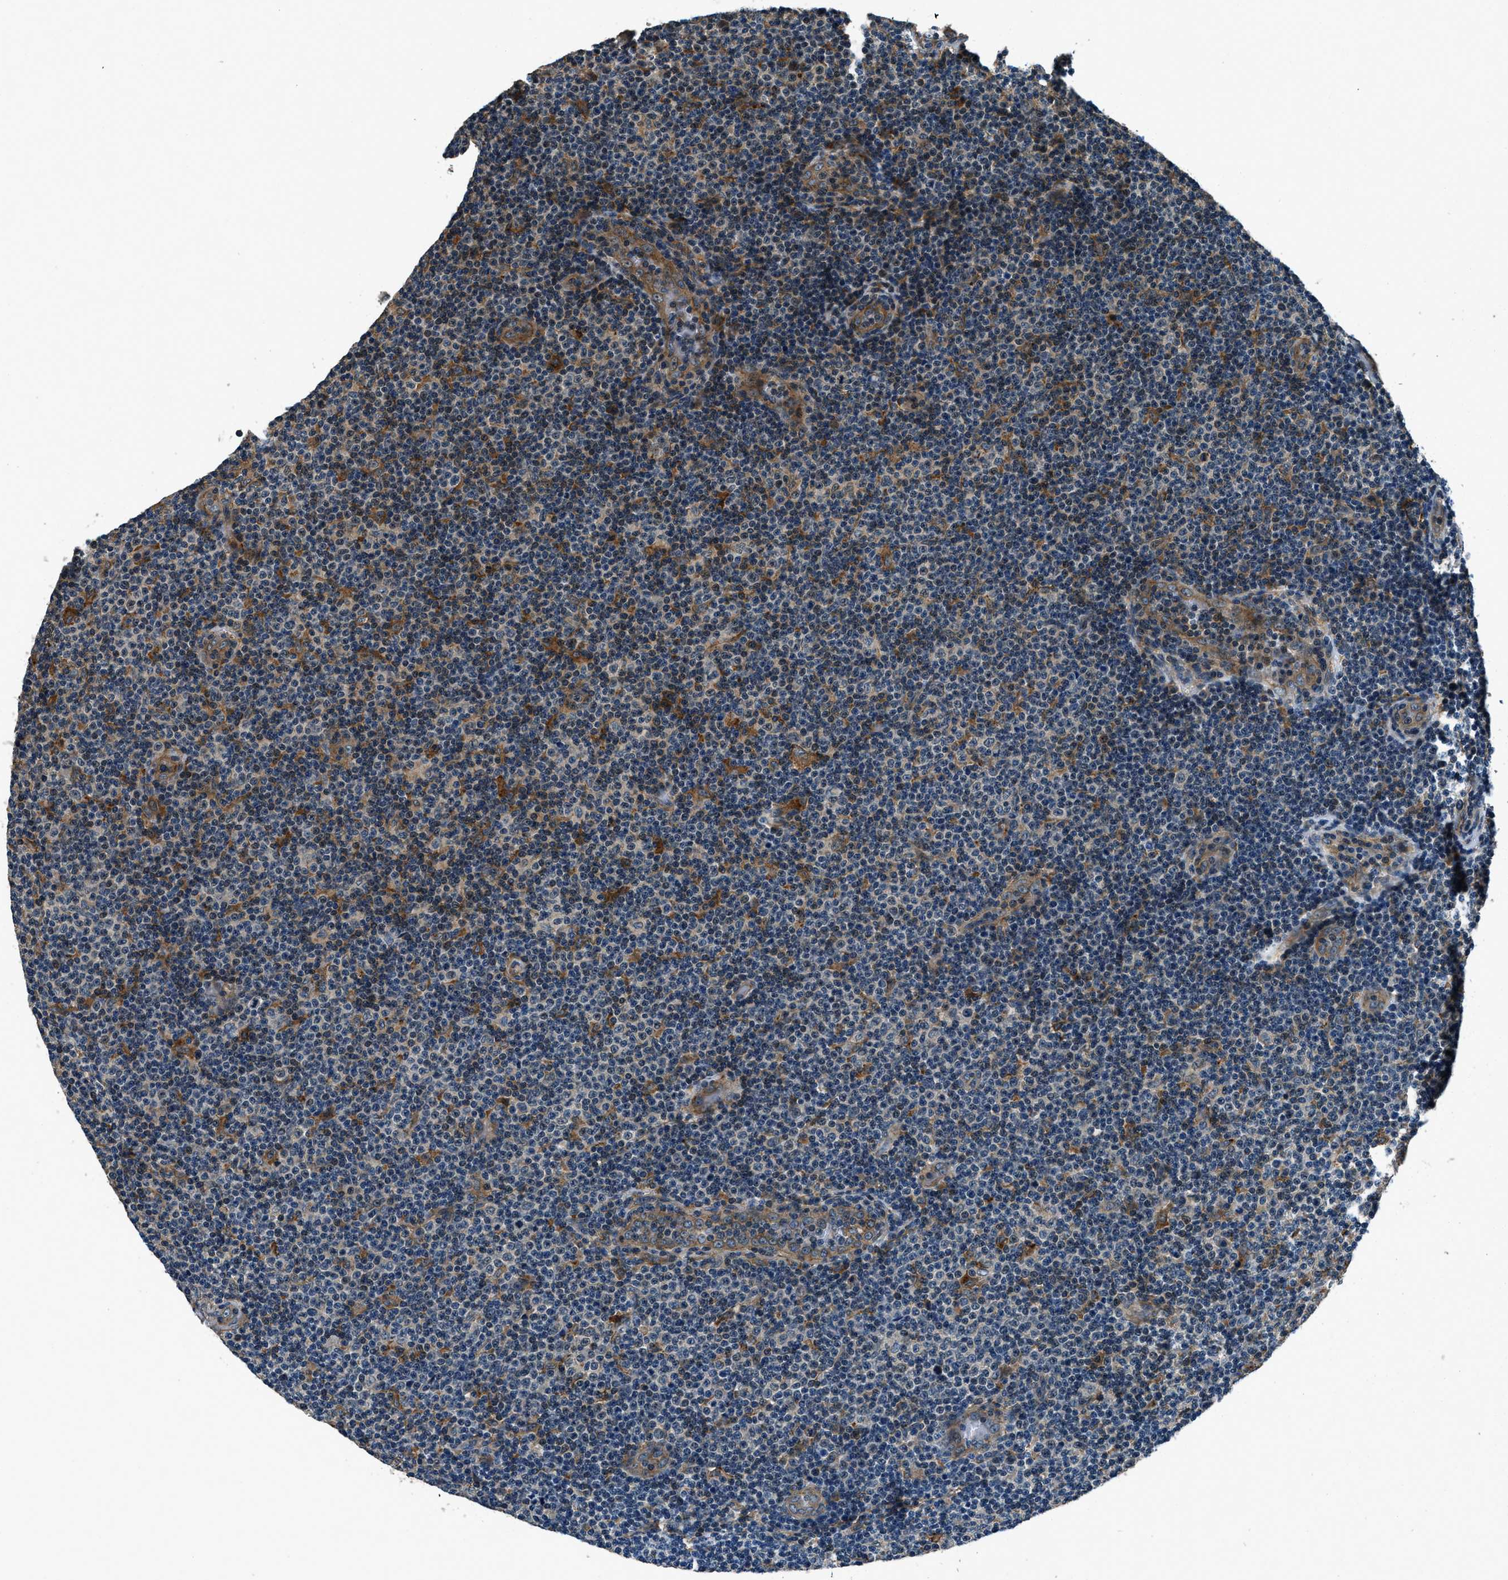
{"staining": {"intensity": "strong", "quantity": "<25%", "location": "cytoplasmic/membranous"}, "tissue": "lymphoma", "cell_type": "Tumor cells", "image_type": "cancer", "snomed": [{"axis": "morphology", "description": "Malignant lymphoma, non-Hodgkin's type, Low grade"}, {"axis": "topography", "description": "Lymph node"}], "caption": "This is an image of IHC staining of low-grade malignant lymphoma, non-Hodgkin's type, which shows strong expression in the cytoplasmic/membranous of tumor cells.", "gene": "ARHGEF11", "patient": {"sex": "male", "age": 83}}